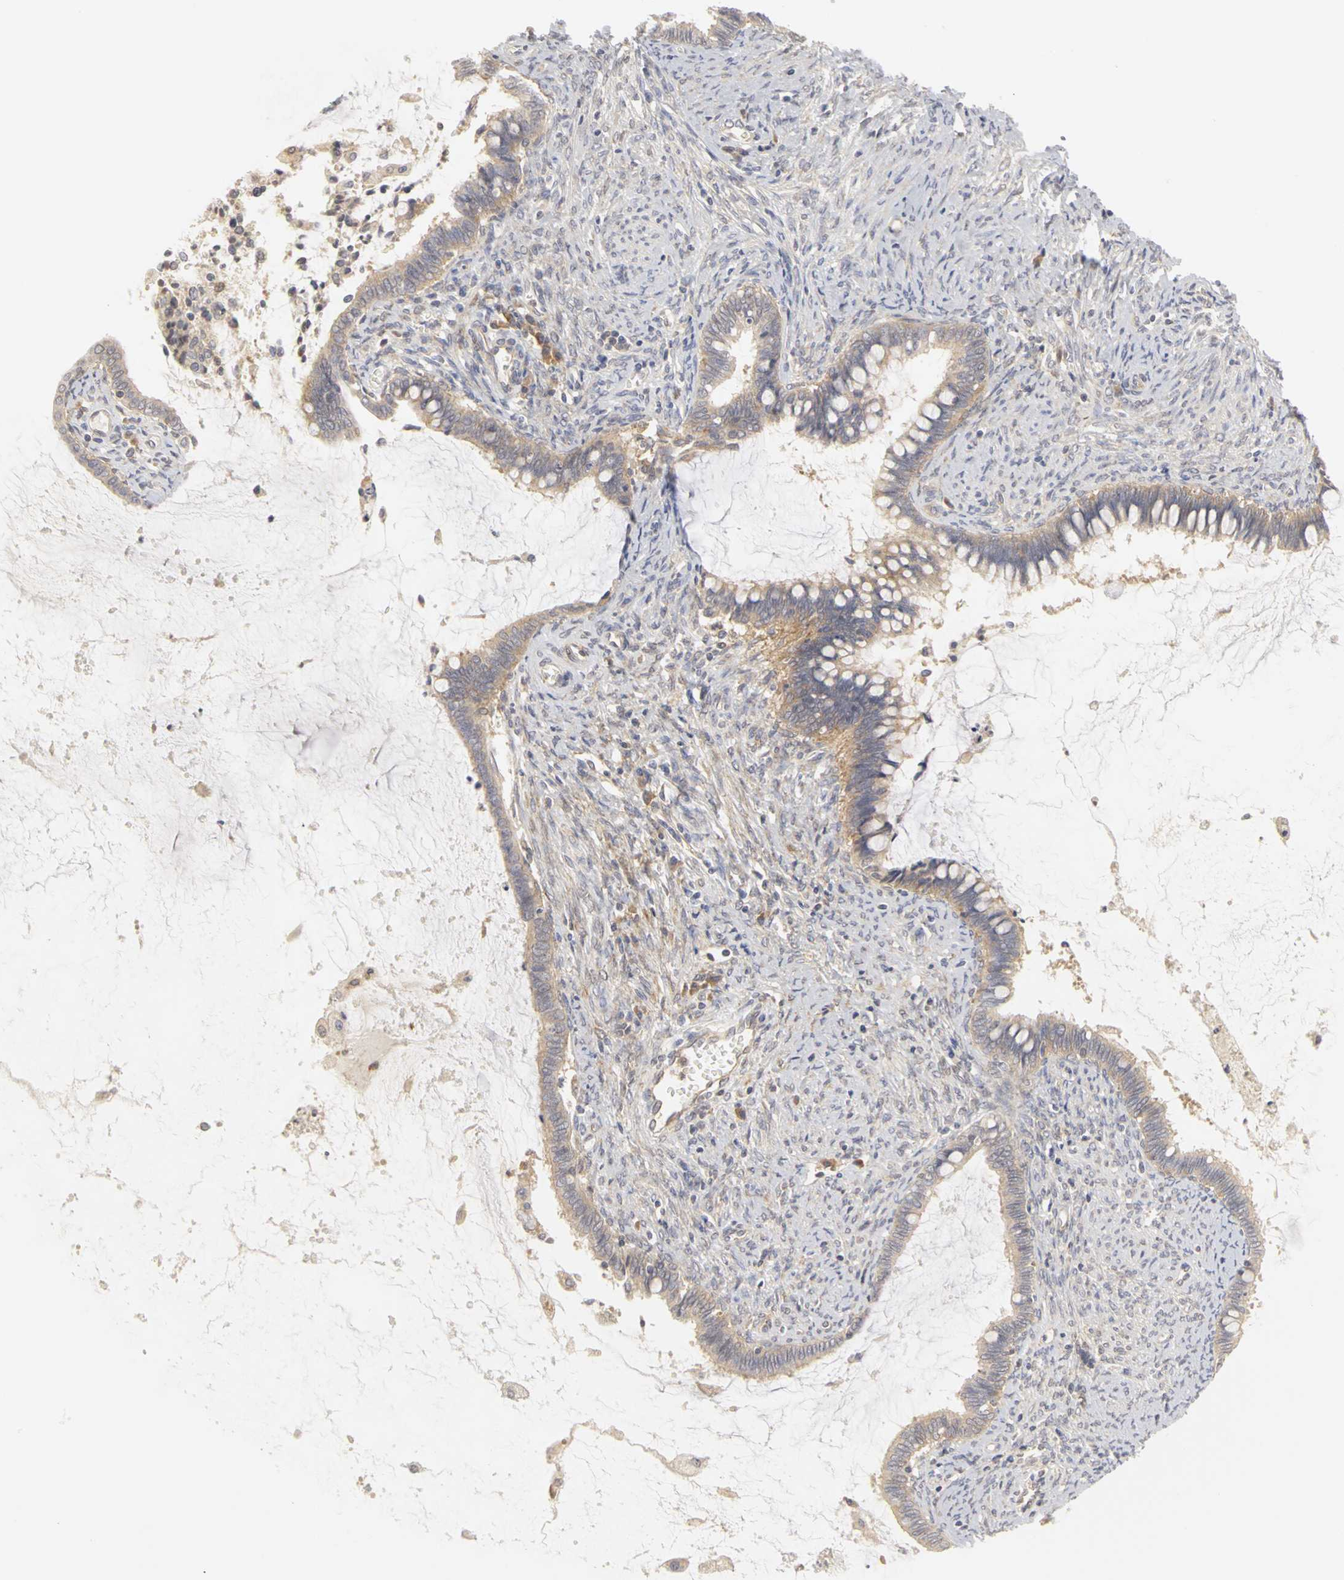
{"staining": {"intensity": "weak", "quantity": ">75%", "location": "cytoplasmic/membranous"}, "tissue": "cervical cancer", "cell_type": "Tumor cells", "image_type": "cancer", "snomed": [{"axis": "morphology", "description": "Adenocarcinoma, NOS"}, {"axis": "topography", "description": "Cervix"}], "caption": "This is a micrograph of IHC staining of adenocarcinoma (cervical), which shows weak positivity in the cytoplasmic/membranous of tumor cells.", "gene": "IRAK1", "patient": {"sex": "female", "age": 44}}